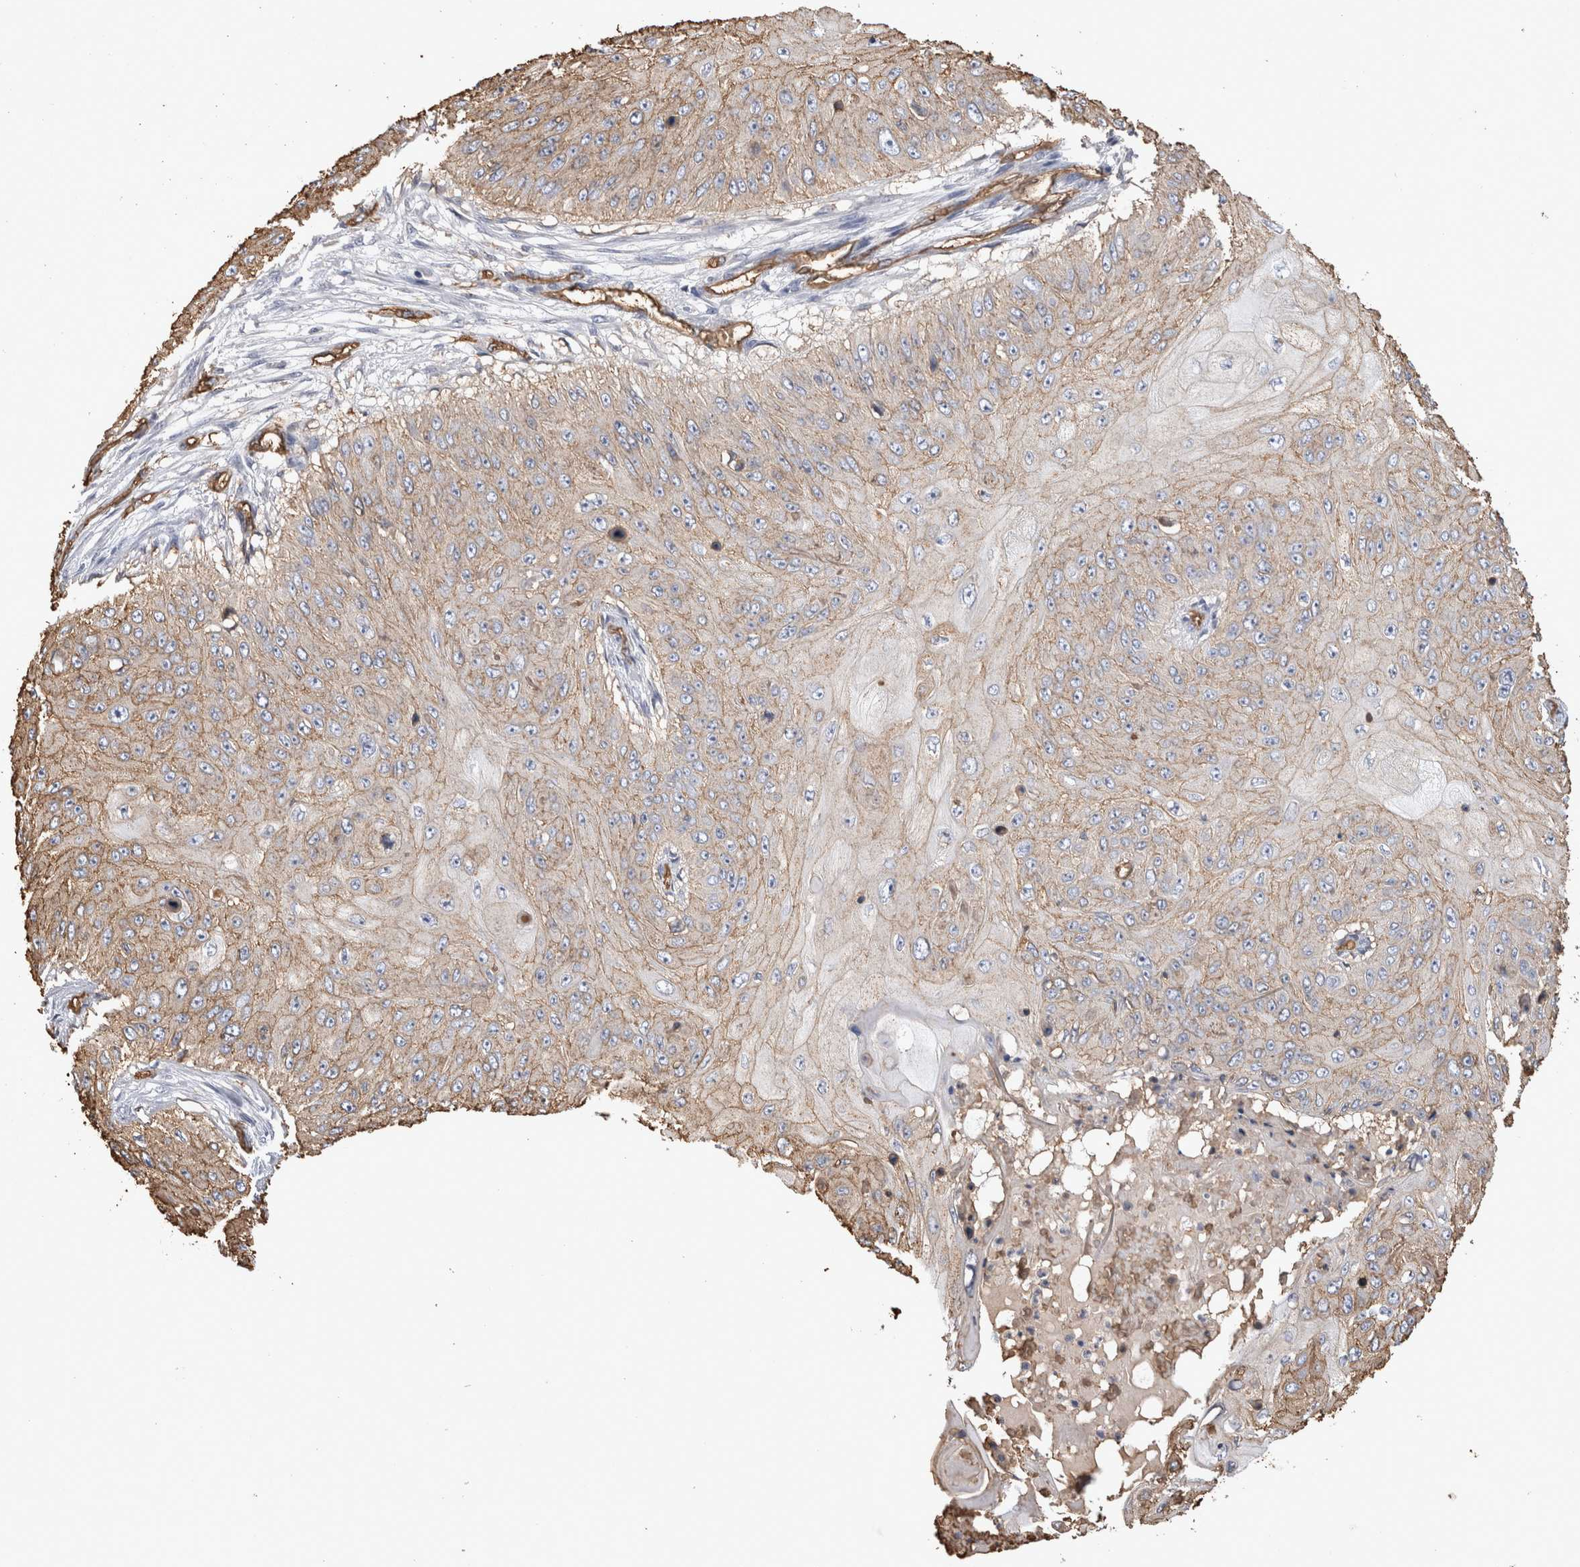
{"staining": {"intensity": "moderate", "quantity": ">75%", "location": "cytoplasmic/membranous"}, "tissue": "skin cancer", "cell_type": "Tumor cells", "image_type": "cancer", "snomed": [{"axis": "morphology", "description": "Squamous cell carcinoma, NOS"}, {"axis": "topography", "description": "Skin"}], "caption": "About >75% of tumor cells in human squamous cell carcinoma (skin) exhibit moderate cytoplasmic/membranous protein positivity as visualized by brown immunohistochemical staining.", "gene": "IL17RC", "patient": {"sex": "female", "age": 80}}